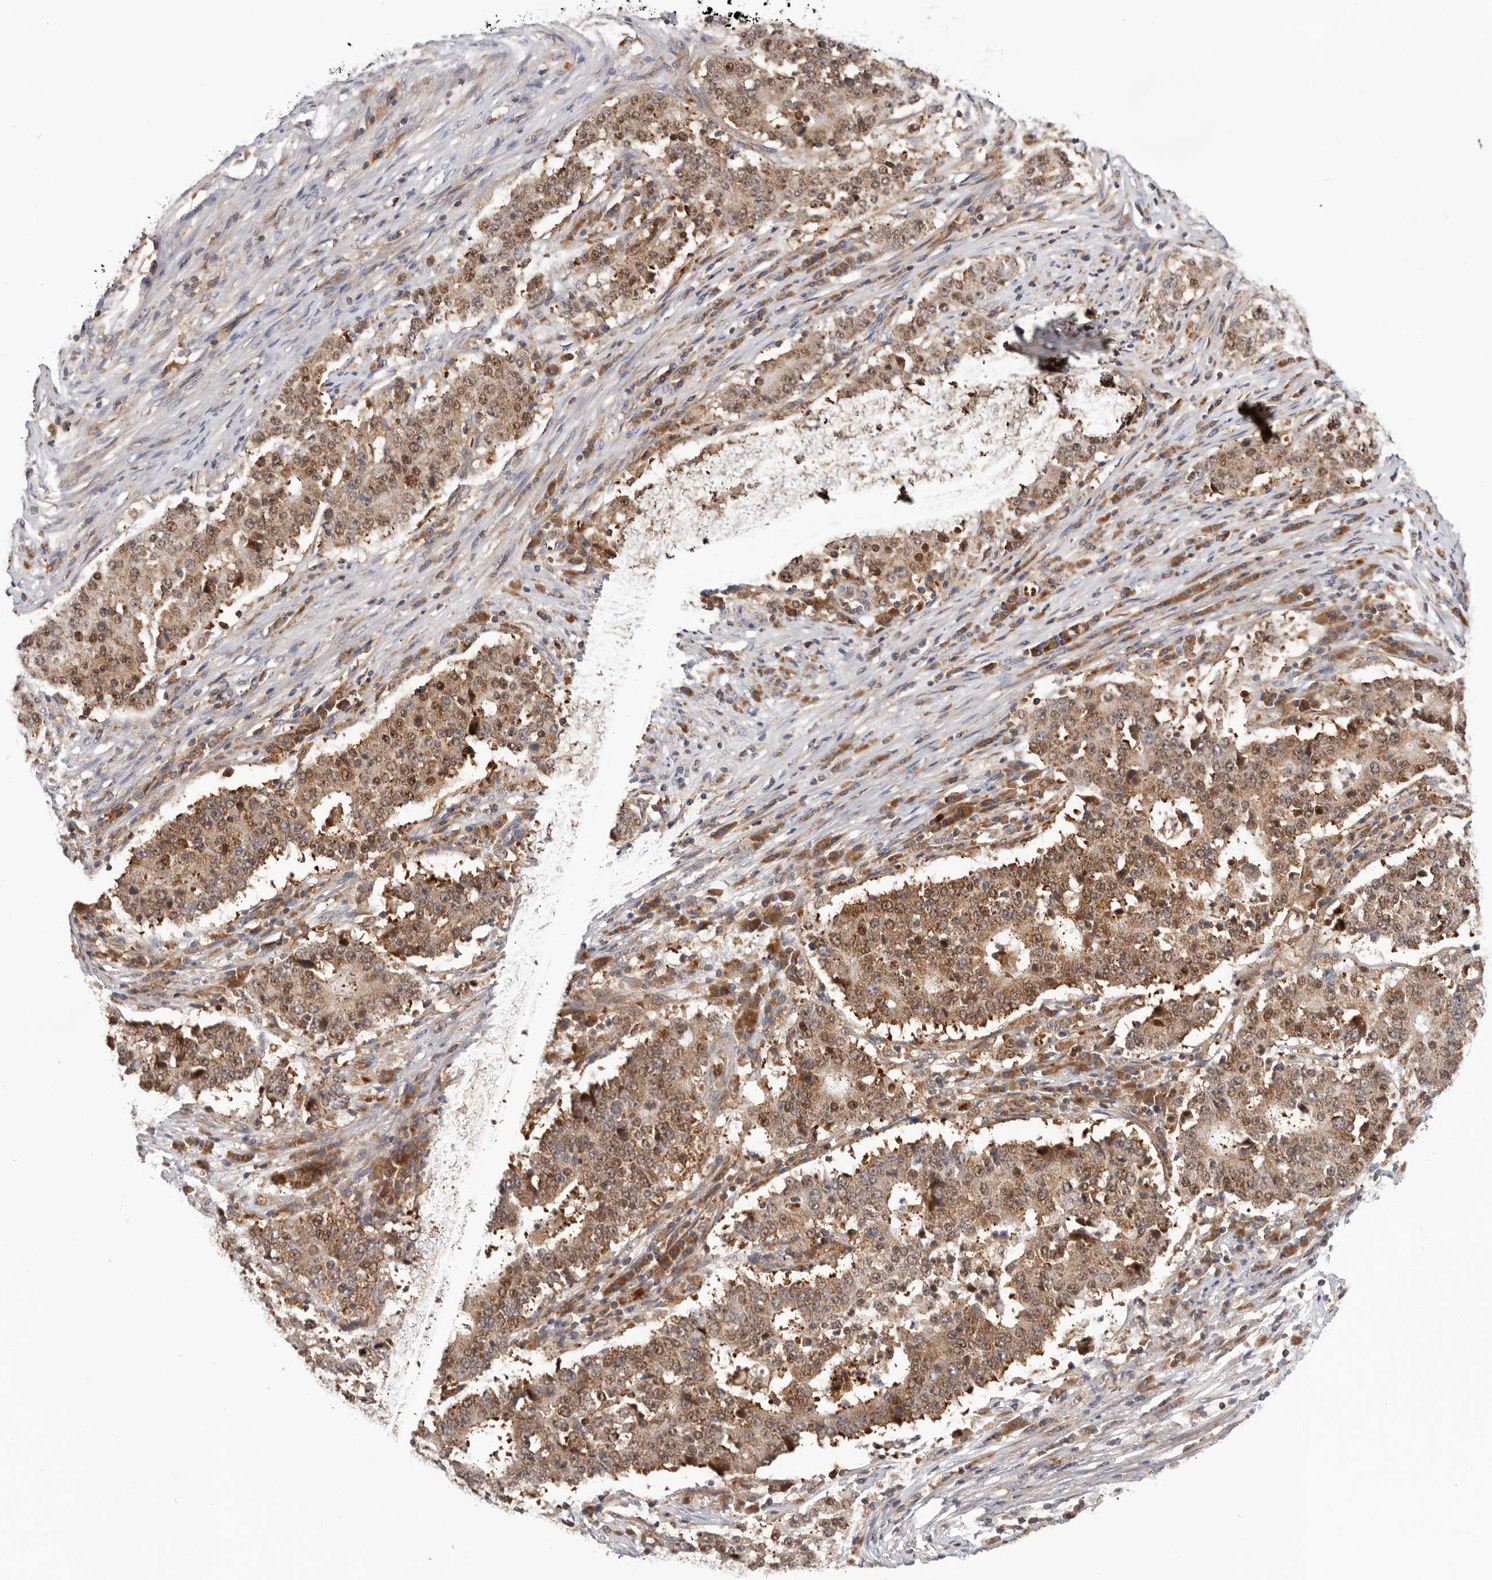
{"staining": {"intensity": "moderate", "quantity": ">75%", "location": "cytoplasmic/membranous,nuclear"}, "tissue": "stomach cancer", "cell_type": "Tumor cells", "image_type": "cancer", "snomed": [{"axis": "morphology", "description": "Adenocarcinoma, NOS"}, {"axis": "topography", "description": "Stomach"}], "caption": "Adenocarcinoma (stomach) tissue demonstrates moderate cytoplasmic/membranous and nuclear expression in about >75% of tumor cells", "gene": "RNF213", "patient": {"sex": "male", "age": 59}}